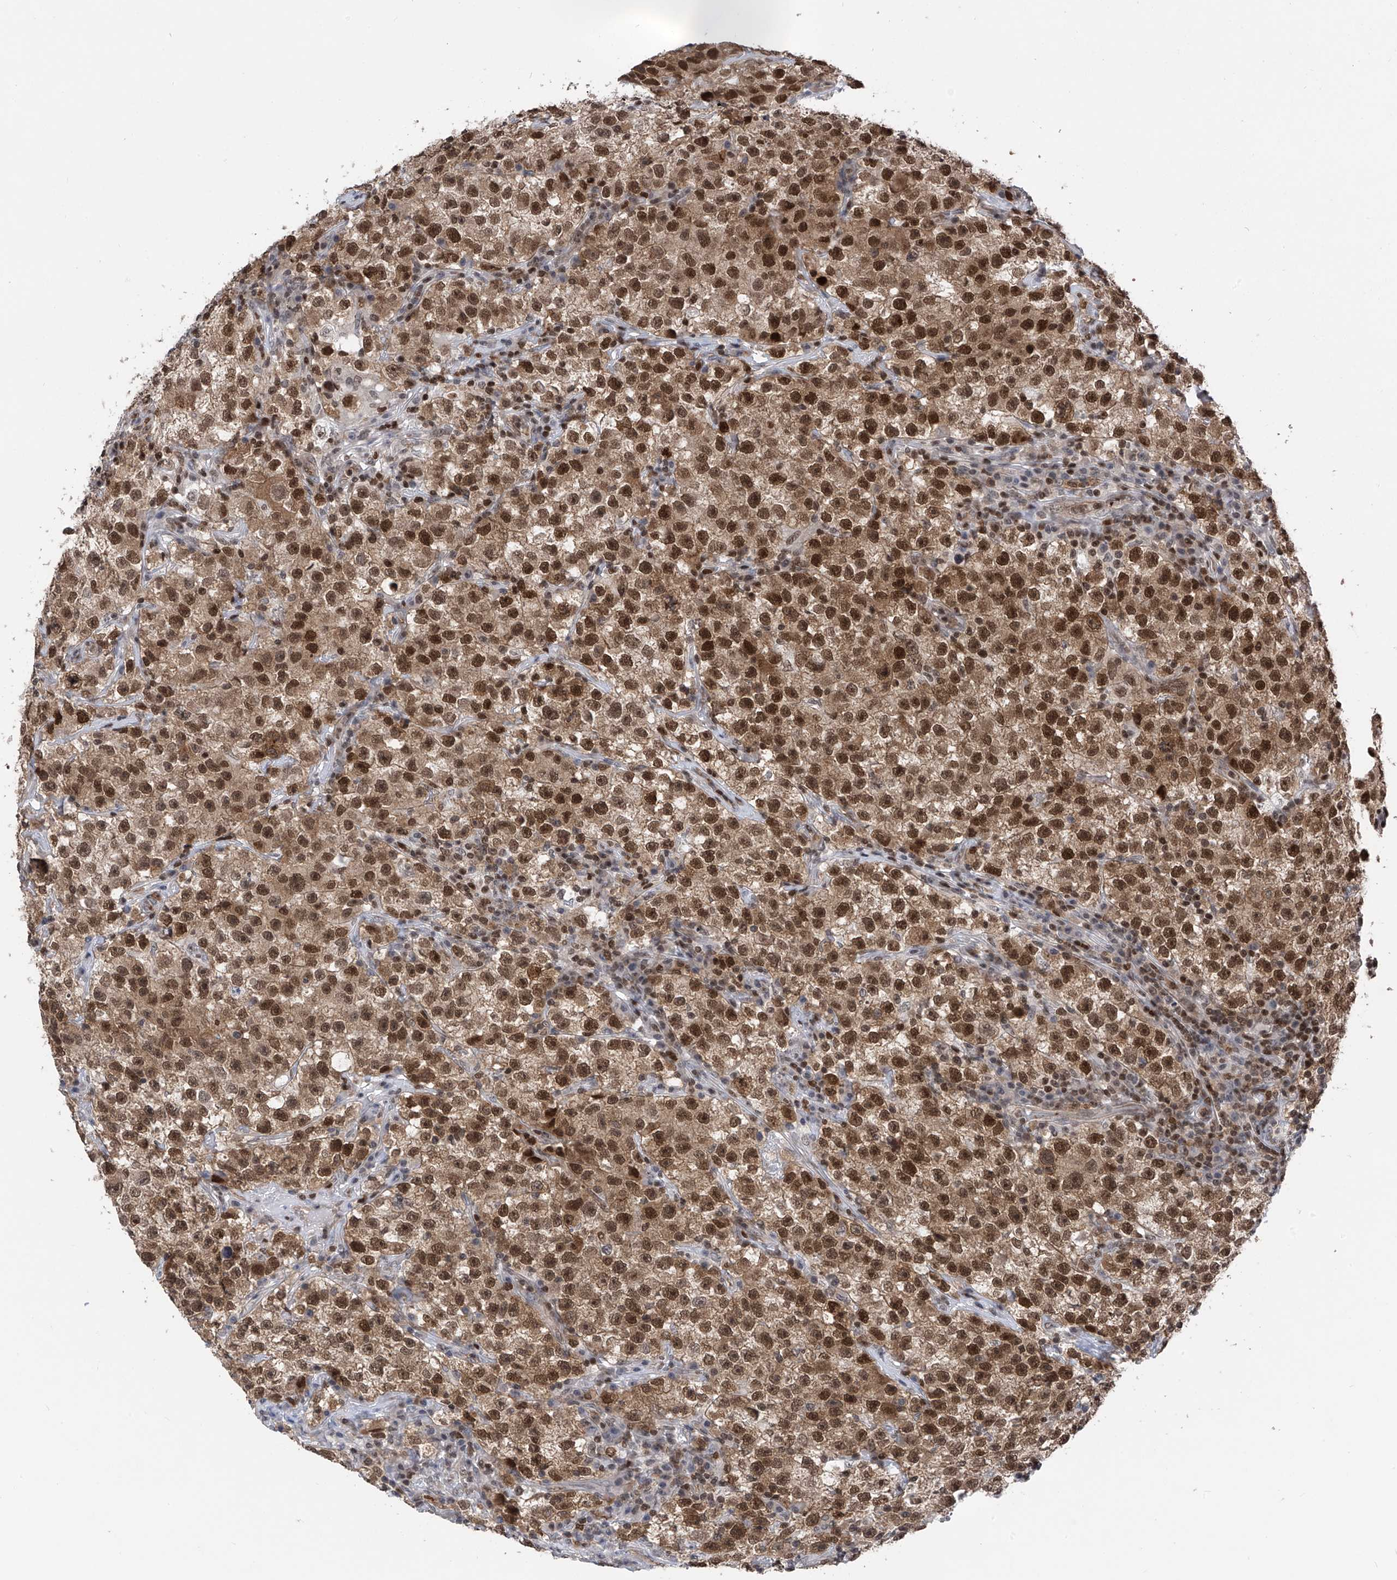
{"staining": {"intensity": "moderate", "quantity": ">75%", "location": "cytoplasmic/membranous,nuclear"}, "tissue": "testis cancer", "cell_type": "Tumor cells", "image_type": "cancer", "snomed": [{"axis": "morphology", "description": "Seminoma, NOS"}, {"axis": "topography", "description": "Testis"}], "caption": "Testis cancer was stained to show a protein in brown. There is medium levels of moderate cytoplasmic/membranous and nuclear staining in about >75% of tumor cells.", "gene": "DNAJC9", "patient": {"sex": "male", "age": 22}}